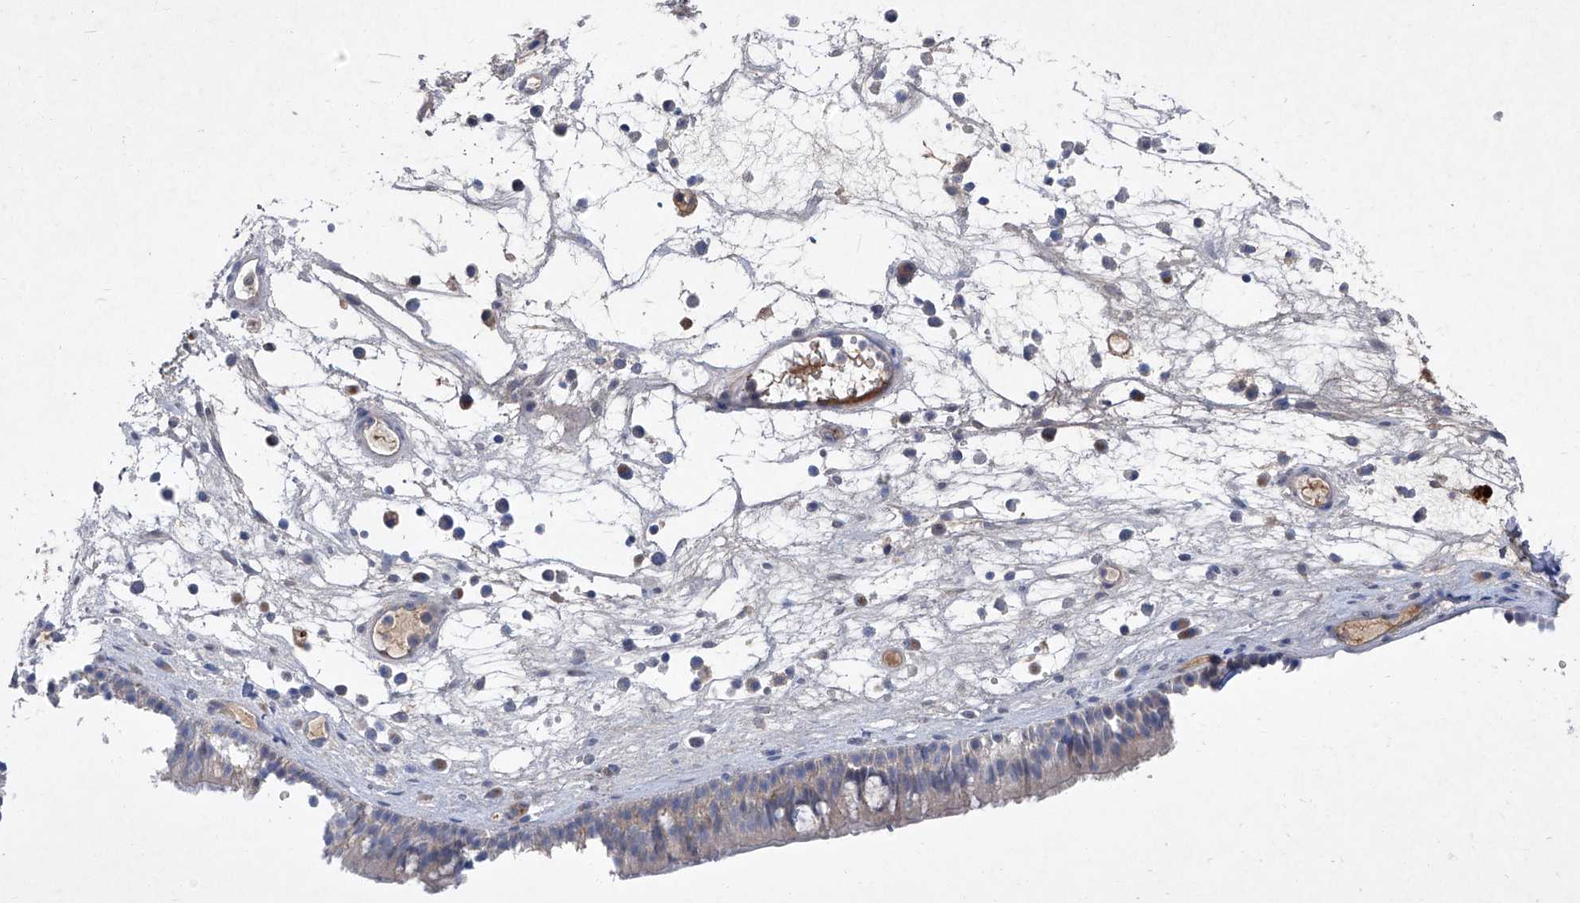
{"staining": {"intensity": "negative", "quantity": "none", "location": "none"}, "tissue": "nasopharynx", "cell_type": "Respiratory epithelial cells", "image_type": "normal", "snomed": [{"axis": "morphology", "description": "Normal tissue, NOS"}, {"axis": "morphology", "description": "Inflammation, NOS"}, {"axis": "morphology", "description": "Malignant melanoma, Metastatic site"}, {"axis": "topography", "description": "Nasopharynx"}], "caption": "IHC histopathology image of normal nasopharynx: nasopharynx stained with DAB demonstrates no significant protein expression in respiratory epithelial cells.", "gene": "SBK2", "patient": {"sex": "male", "age": 70}}